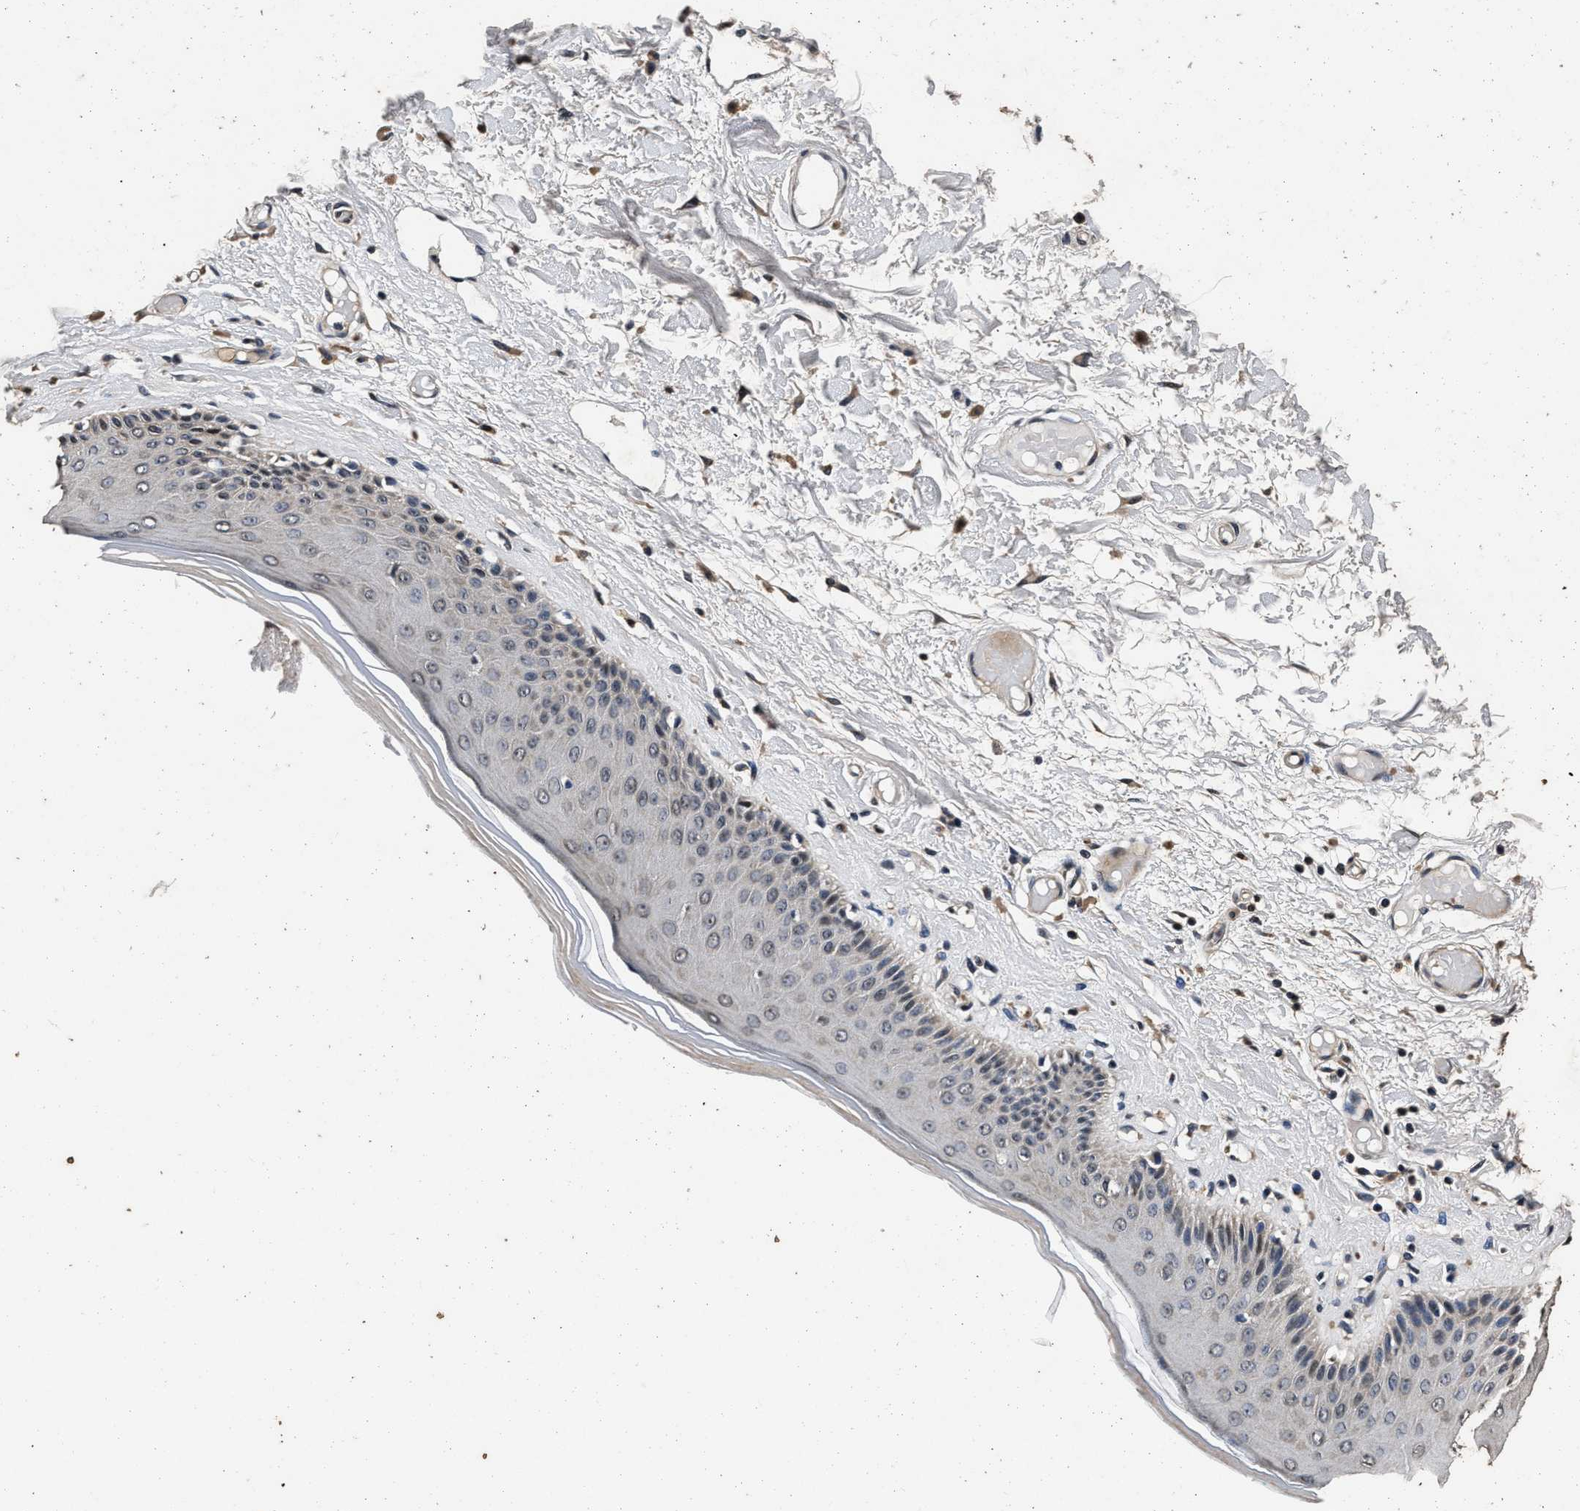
{"staining": {"intensity": "moderate", "quantity": "<25%", "location": "cytoplasmic/membranous"}, "tissue": "skin", "cell_type": "Epidermal cells", "image_type": "normal", "snomed": [{"axis": "morphology", "description": "Normal tissue, NOS"}, {"axis": "topography", "description": "Vulva"}], "caption": "This photomicrograph displays normal skin stained with IHC to label a protein in brown. The cytoplasmic/membranous of epidermal cells show moderate positivity for the protein. Nuclei are counter-stained blue.", "gene": "CSTF1", "patient": {"sex": "female", "age": 73}}